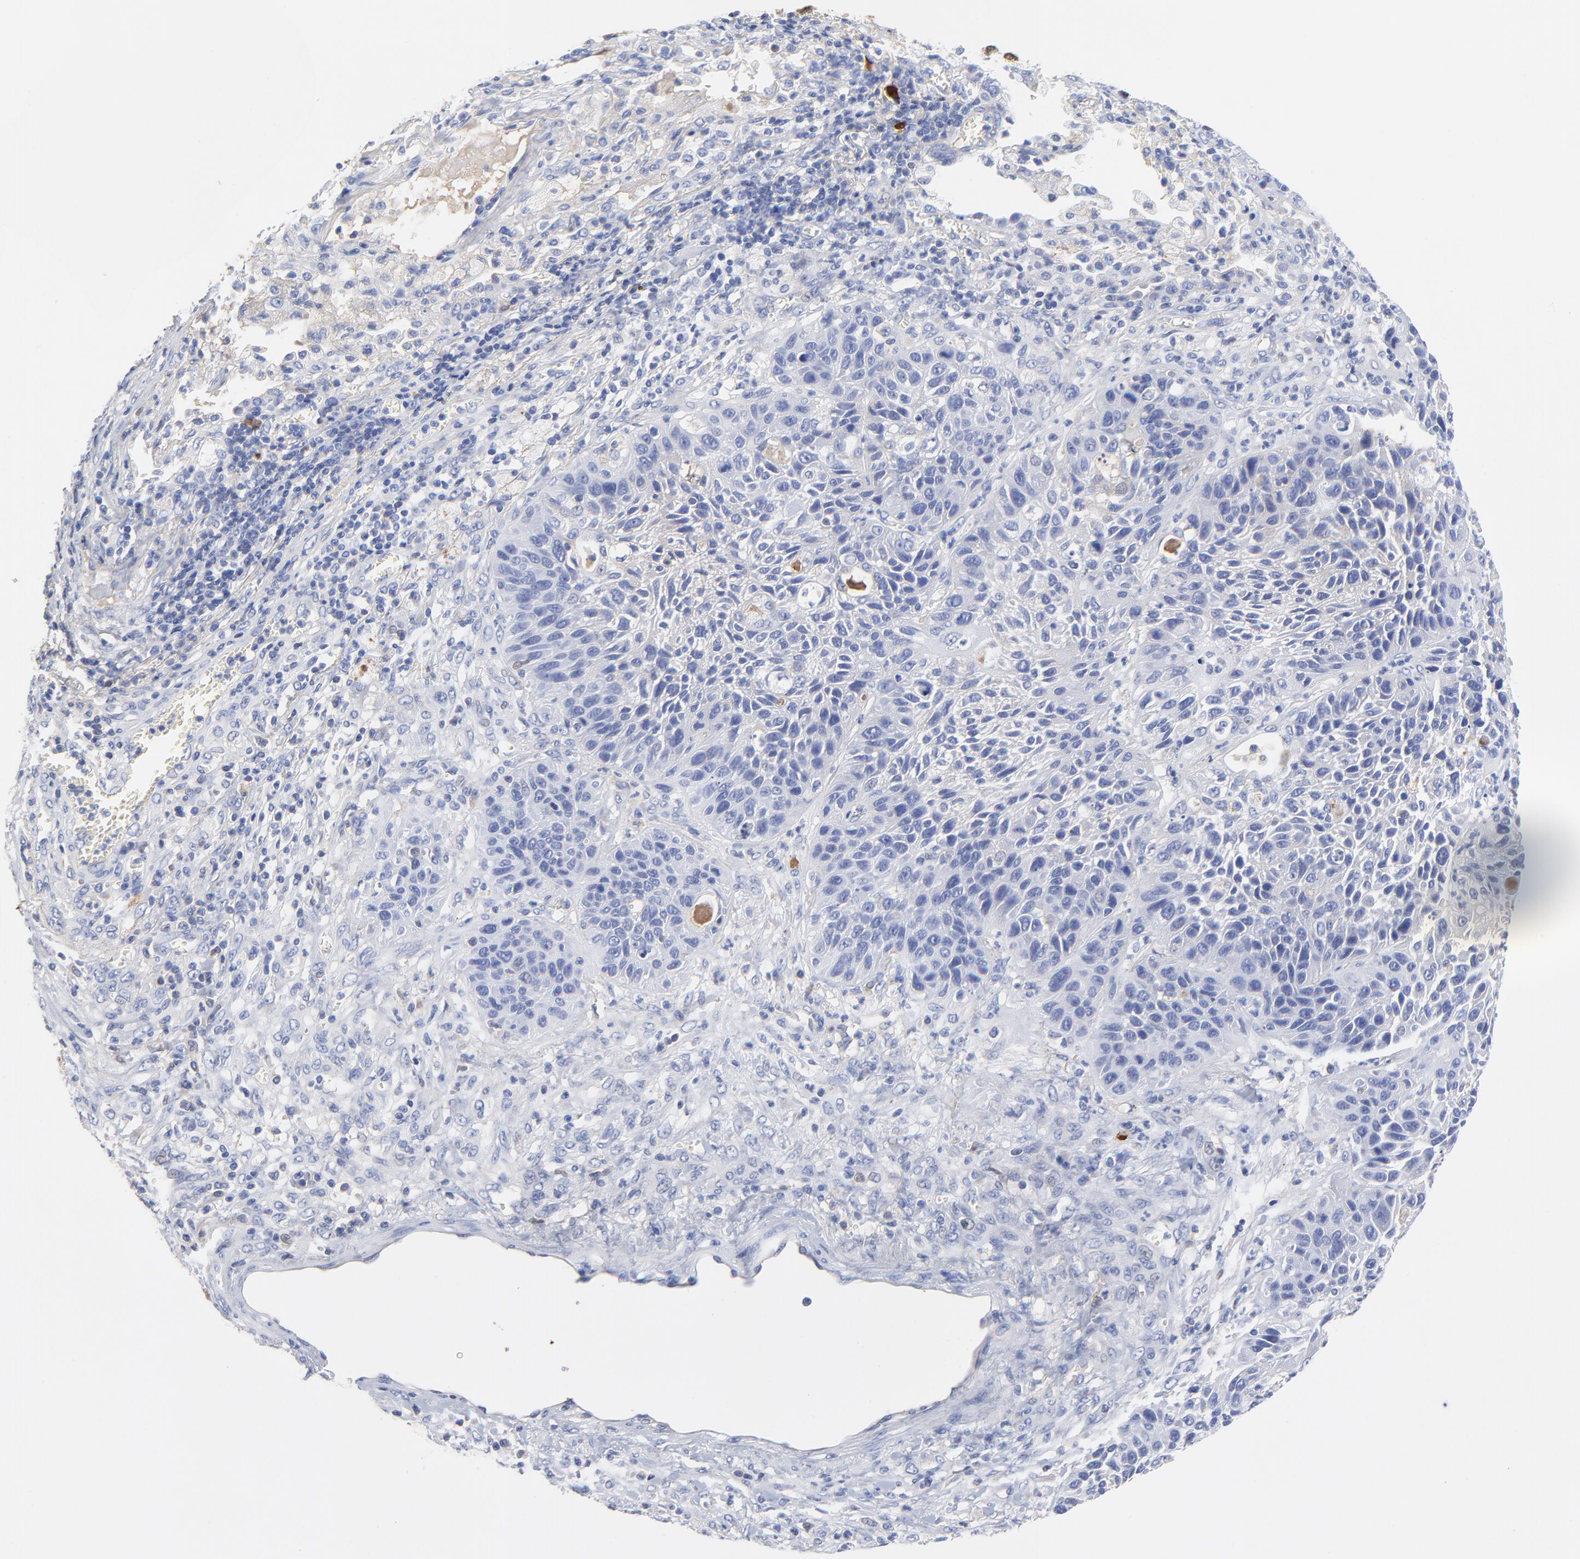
{"staining": {"intensity": "negative", "quantity": "none", "location": "none"}, "tissue": "lung cancer", "cell_type": "Tumor cells", "image_type": "cancer", "snomed": [{"axis": "morphology", "description": "Squamous cell carcinoma, NOS"}, {"axis": "topography", "description": "Lung"}], "caption": "High magnification brightfield microscopy of lung cancer (squamous cell carcinoma) stained with DAB (brown) and counterstained with hematoxylin (blue): tumor cells show no significant staining.", "gene": "IGLV3-10", "patient": {"sex": "female", "age": 76}}